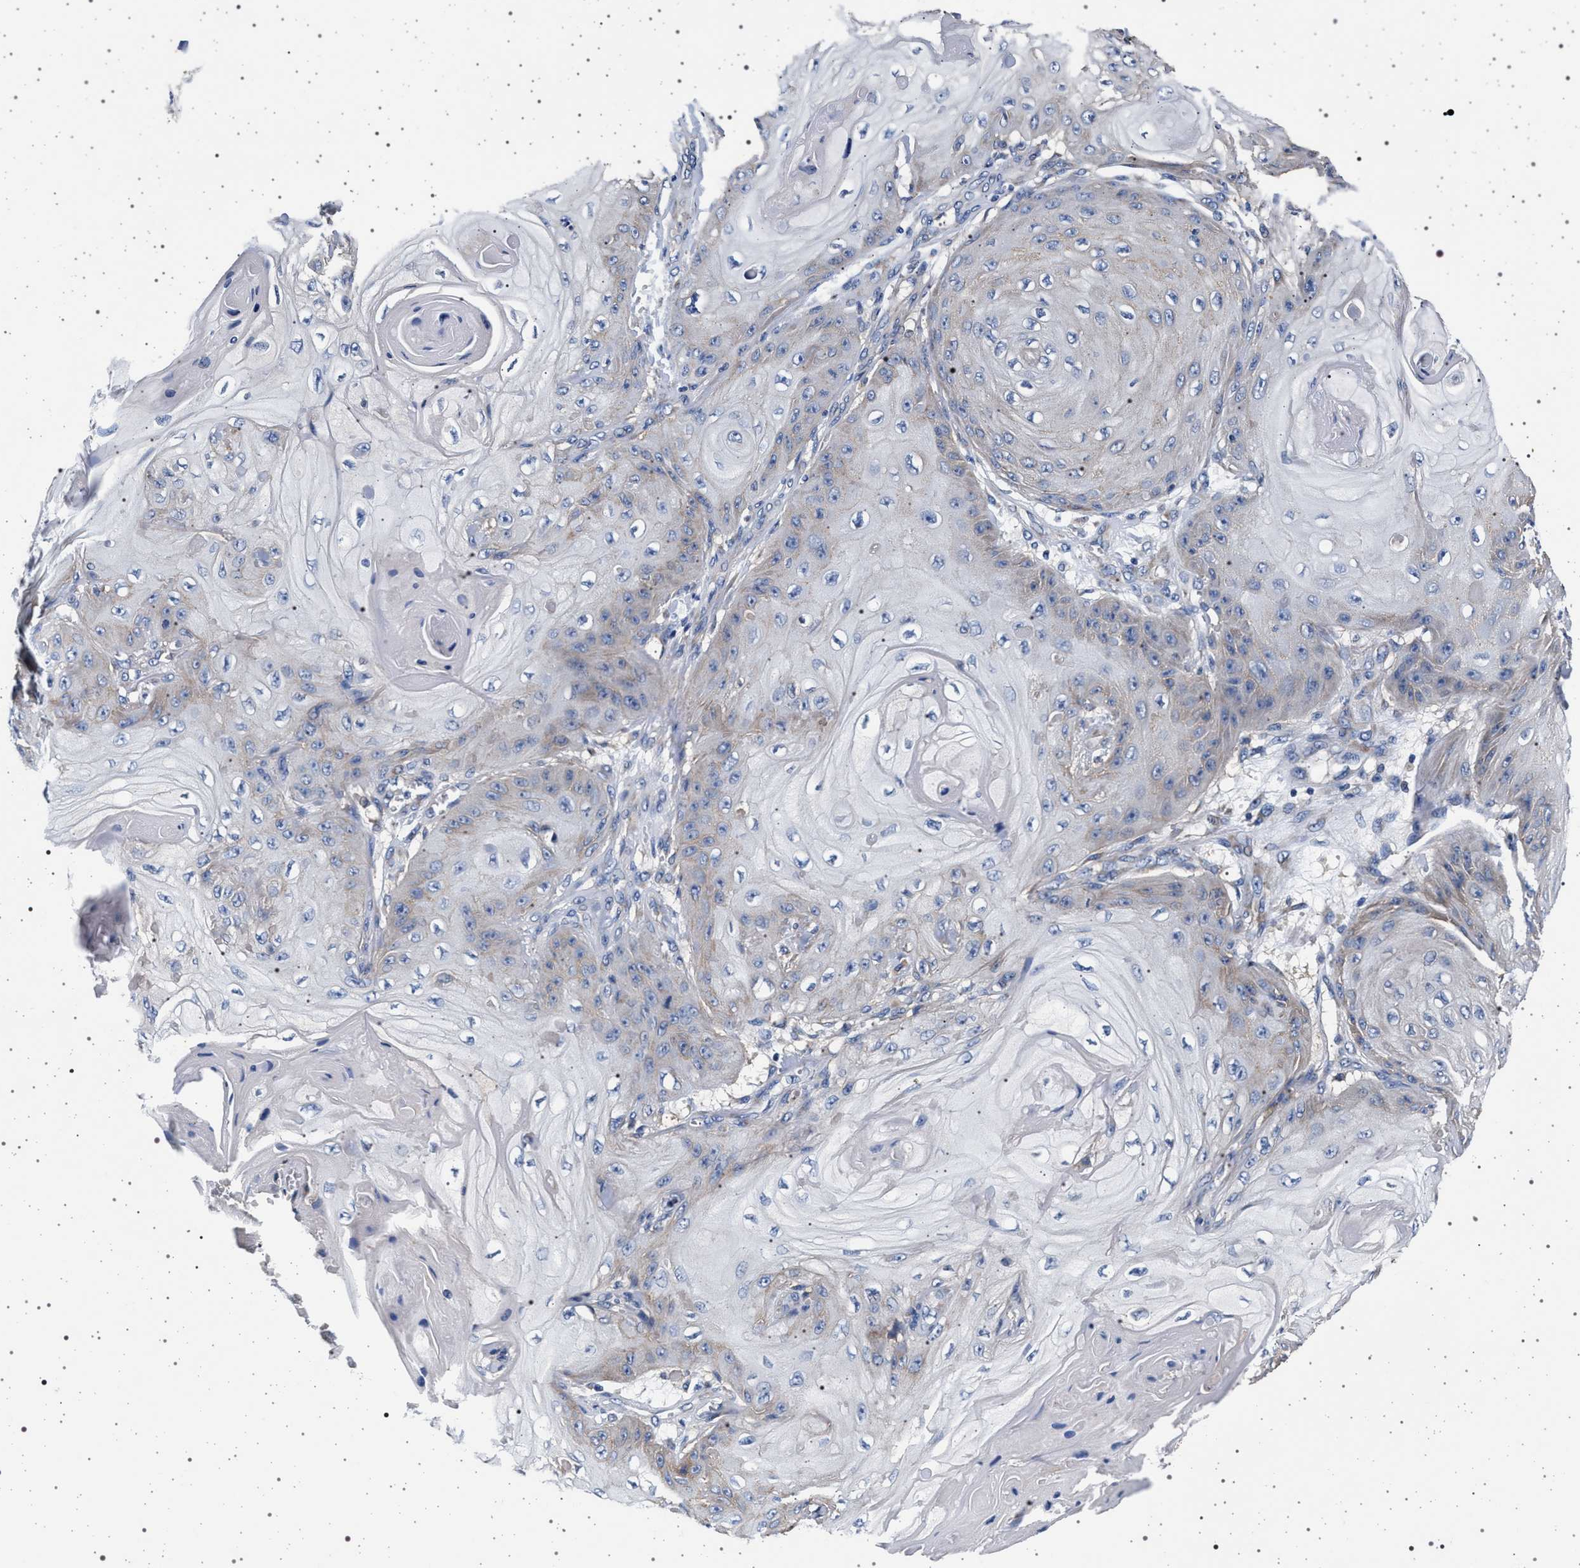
{"staining": {"intensity": "negative", "quantity": "none", "location": "none"}, "tissue": "skin cancer", "cell_type": "Tumor cells", "image_type": "cancer", "snomed": [{"axis": "morphology", "description": "Squamous cell carcinoma, NOS"}, {"axis": "topography", "description": "Skin"}], "caption": "Tumor cells are negative for brown protein staining in squamous cell carcinoma (skin).", "gene": "MAP3K2", "patient": {"sex": "male", "age": 74}}